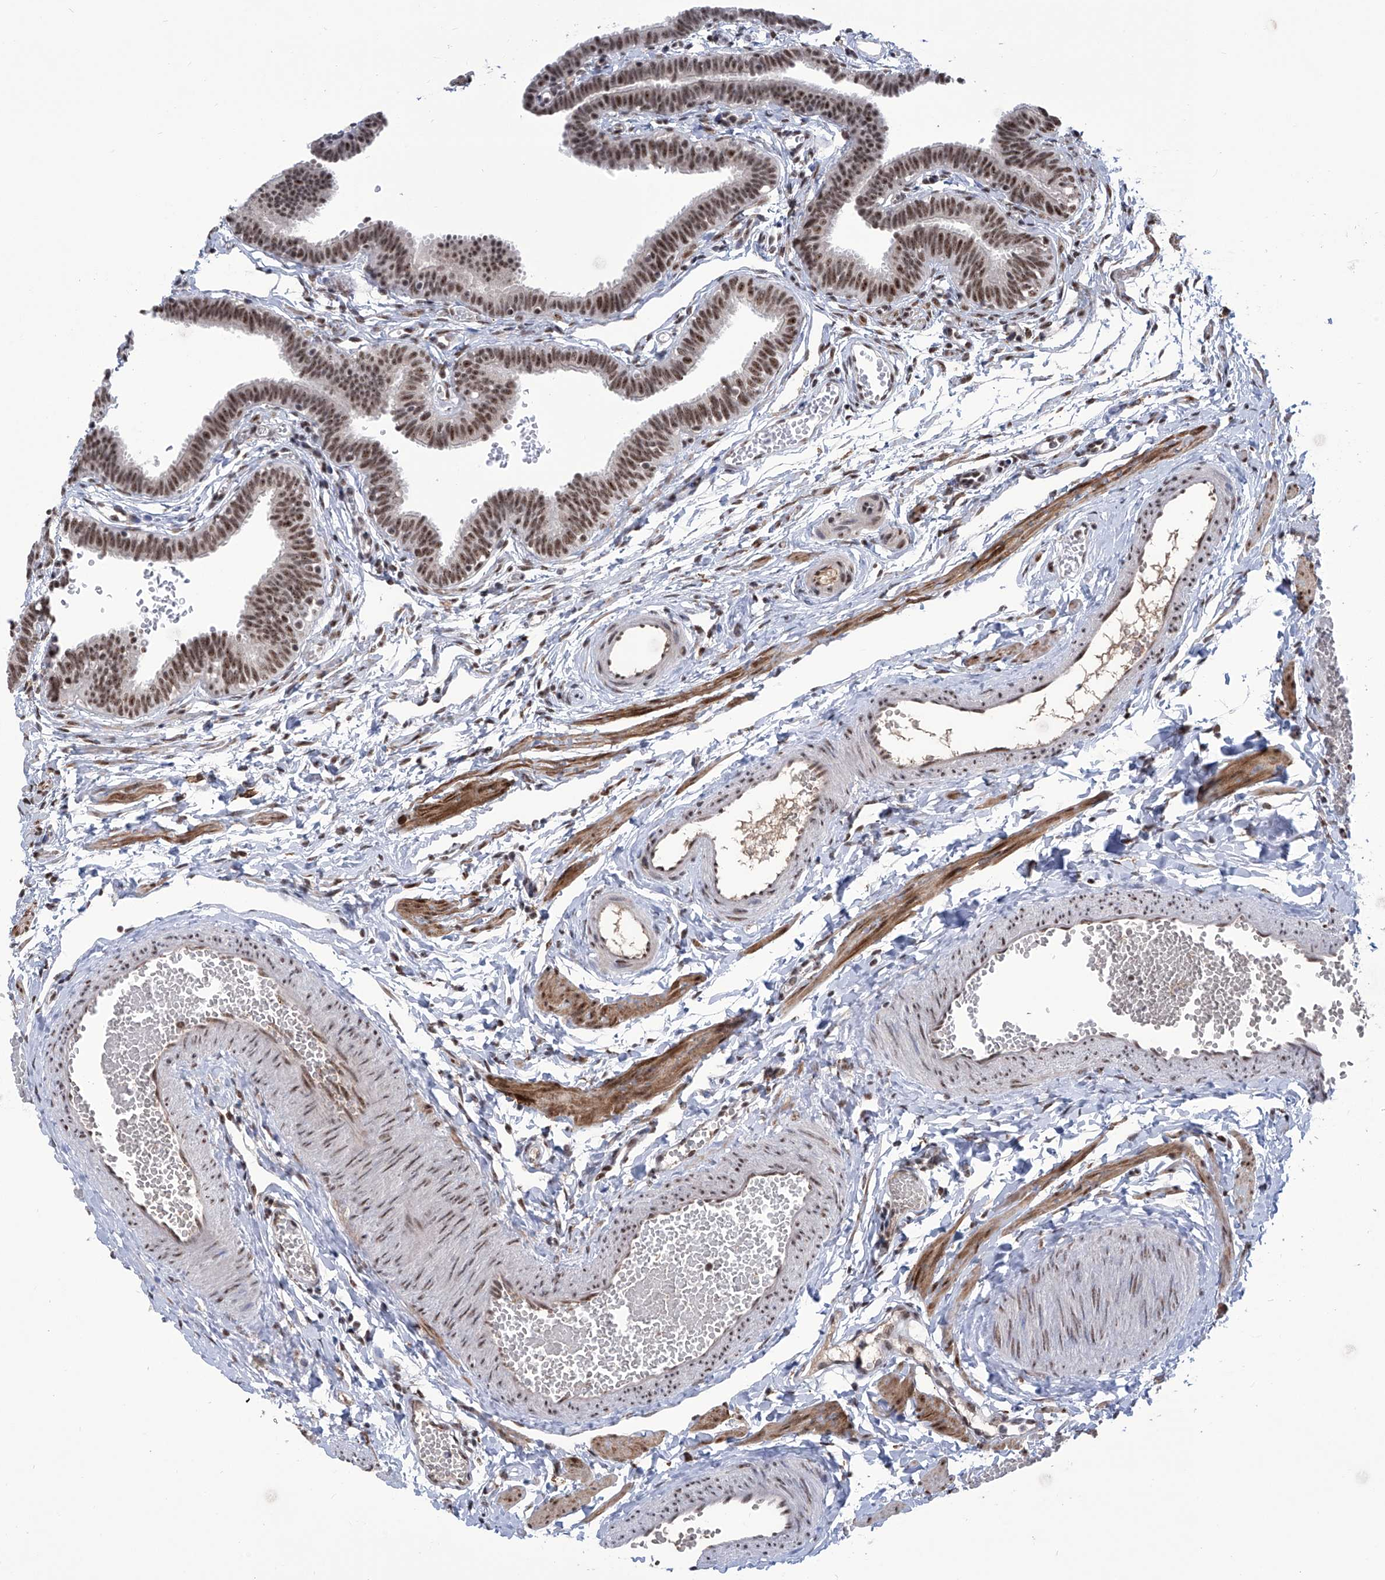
{"staining": {"intensity": "moderate", "quantity": ">75%", "location": "nuclear"}, "tissue": "fallopian tube", "cell_type": "Glandular cells", "image_type": "normal", "snomed": [{"axis": "morphology", "description": "Normal tissue, NOS"}, {"axis": "topography", "description": "Fallopian tube"}, {"axis": "topography", "description": "Ovary"}], "caption": "Immunohistochemistry micrograph of unremarkable fallopian tube: fallopian tube stained using IHC exhibits medium levels of moderate protein expression localized specifically in the nuclear of glandular cells, appearing as a nuclear brown color.", "gene": "FBXL4", "patient": {"sex": "female", "age": 23}}